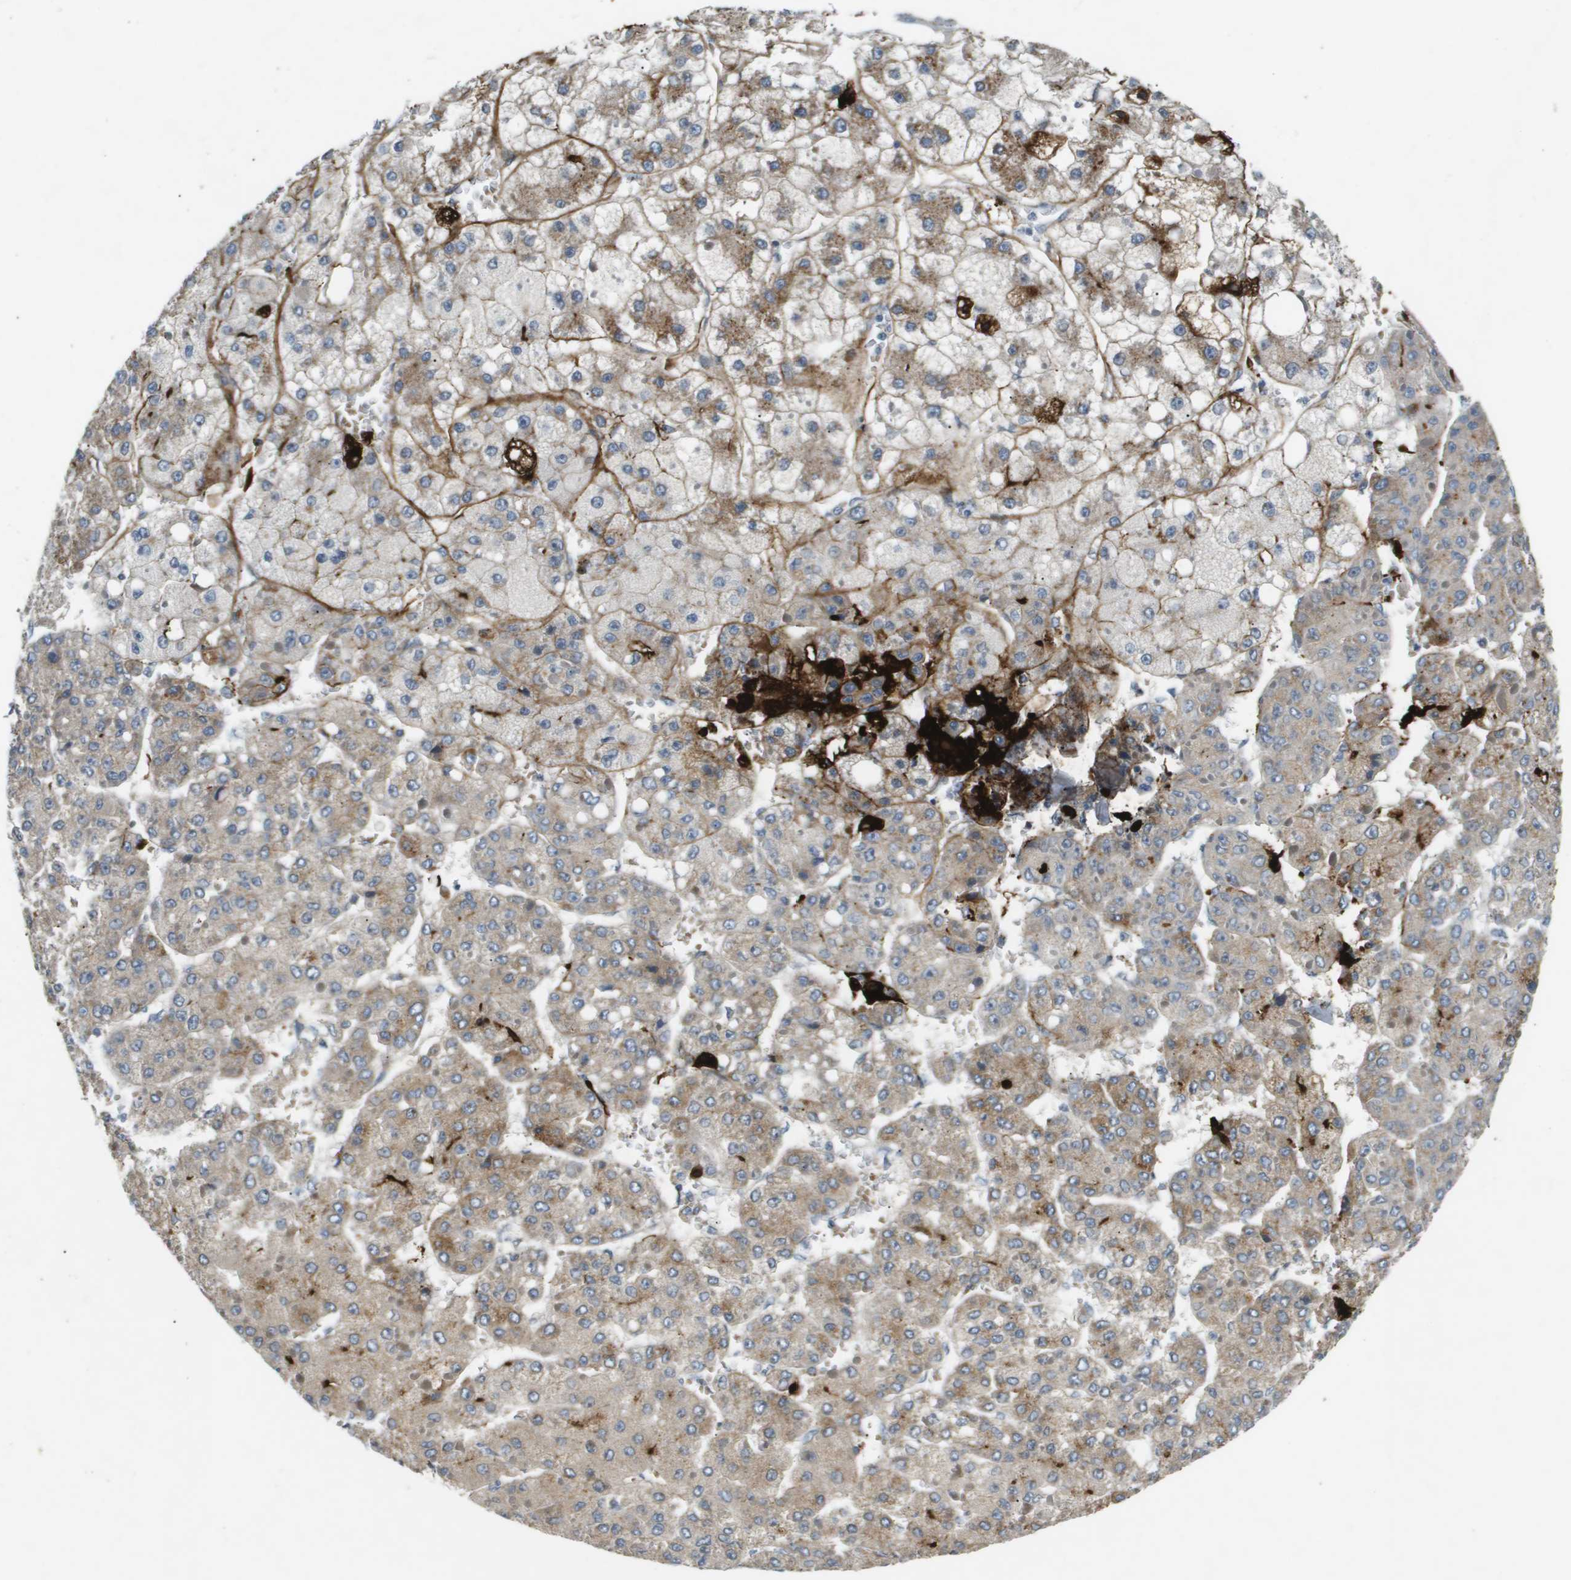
{"staining": {"intensity": "negative", "quantity": "none", "location": "none"}, "tissue": "liver cancer", "cell_type": "Tumor cells", "image_type": "cancer", "snomed": [{"axis": "morphology", "description": "Carcinoma, Hepatocellular, NOS"}, {"axis": "topography", "description": "Liver"}], "caption": "Liver cancer (hepatocellular carcinoma) was stained to show a protein in brown. There is no significant positivity in tumor cells. Brightfield microscopy of immunohistochemistry (IHC) stained with DAB (brown) and hematoxylin (blue), captured at high magnification.", "gene": "VTN", "patient": {"sex": "female", "age": 73}}